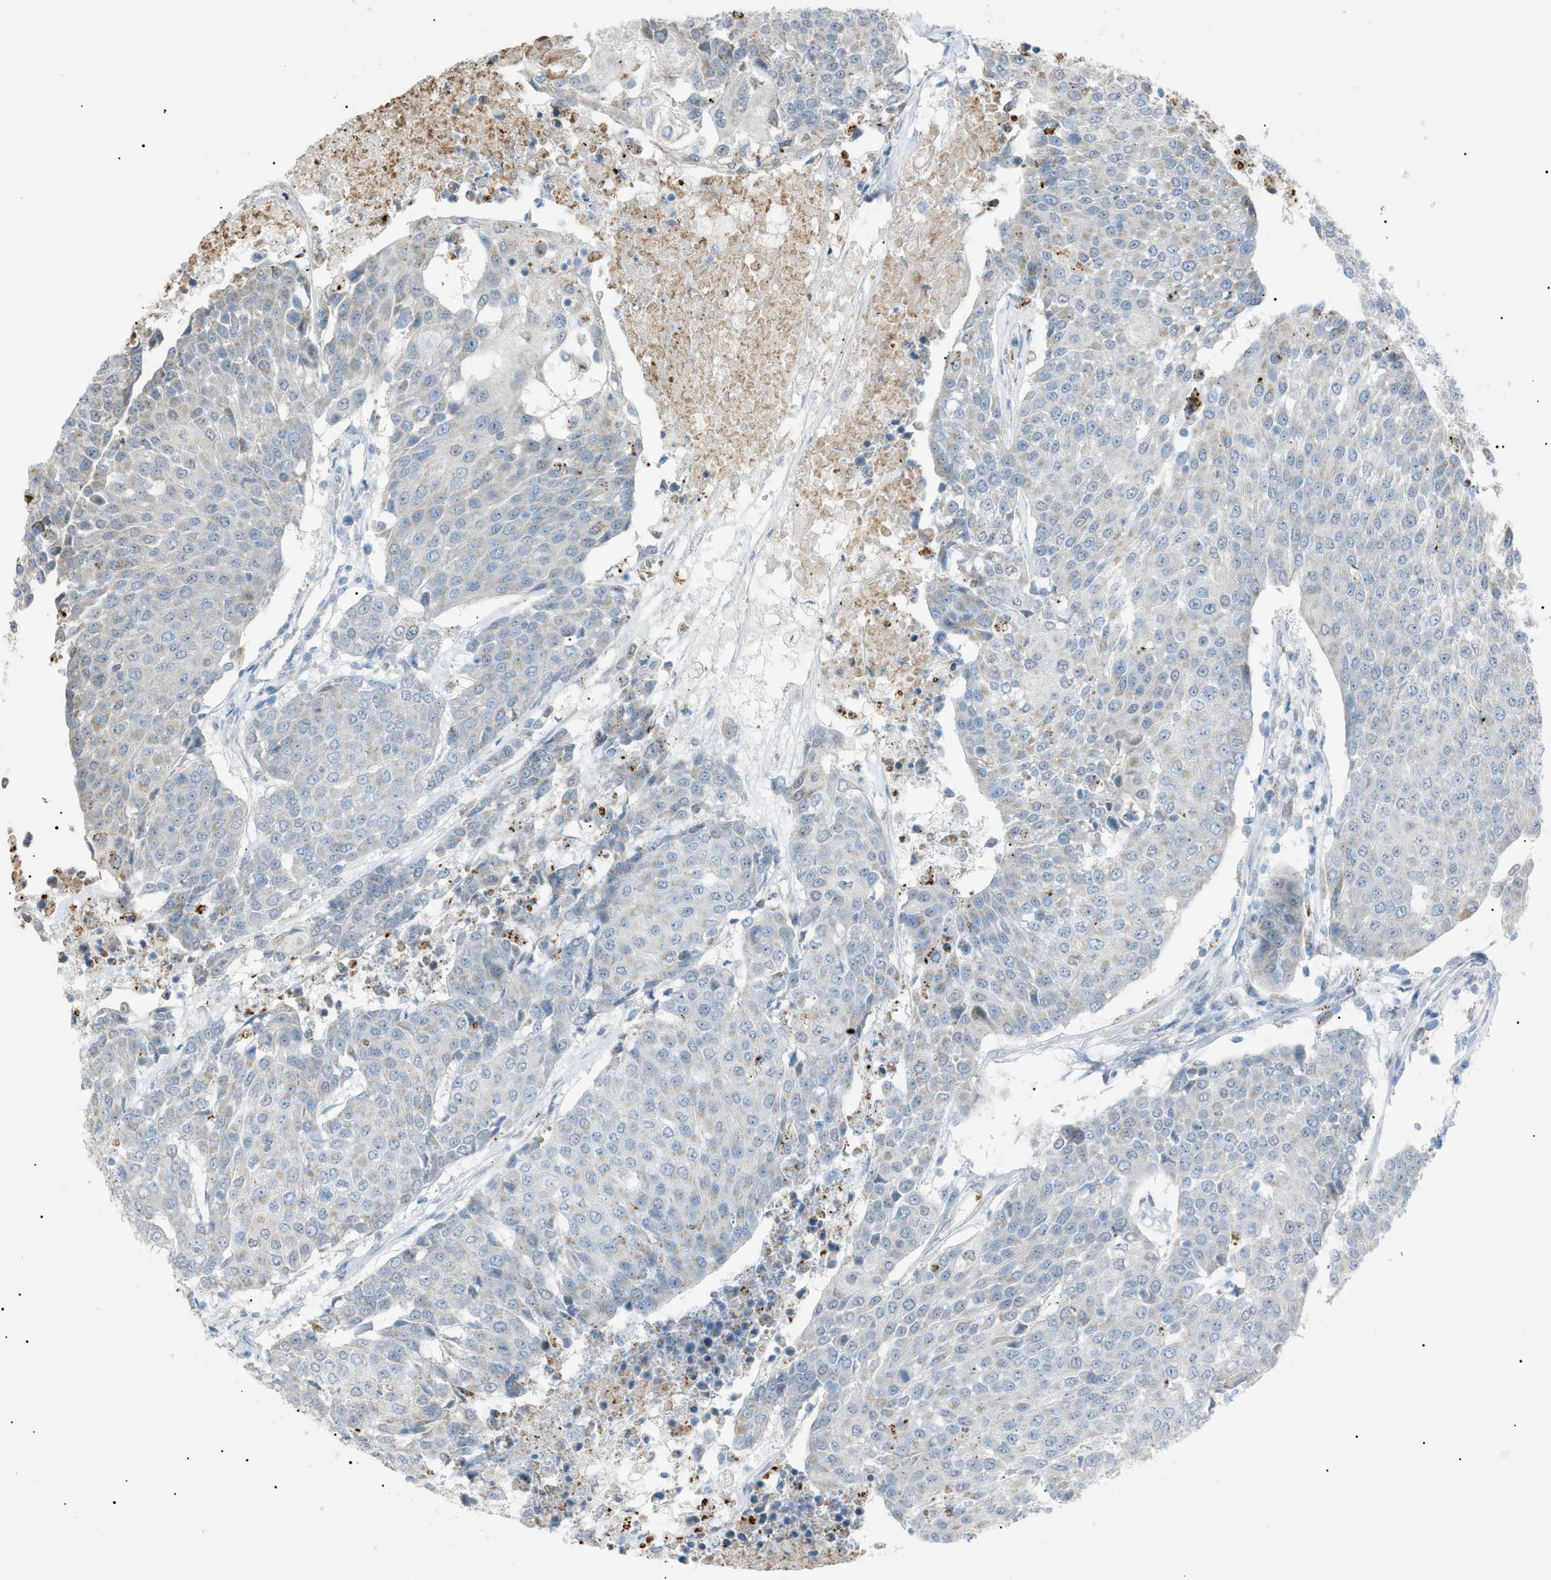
{"staining": {"intensity": "weak", "quantity": "<25%", "location": "cytoplasmic/membranous"}, "tissue": "urothelial cancer", "cell_type": "Tumor cells", "image_type": "cancer", "snomed": [{"axis": "morphology", "description": "Urothelial carcinoma, High grade"}, {"axis": "topography", "description": "Urinary bladder"}], "caption": "A high-resolution micrograph shows immunohistochemistry (IHC) staining of high-grade urothelial carcinoma, which reveals no significant positivity in tumor cells. (DAB IHC, high magnification).", "gene": "ZNF516", "patient": {"sex": "female", "age": 85}}